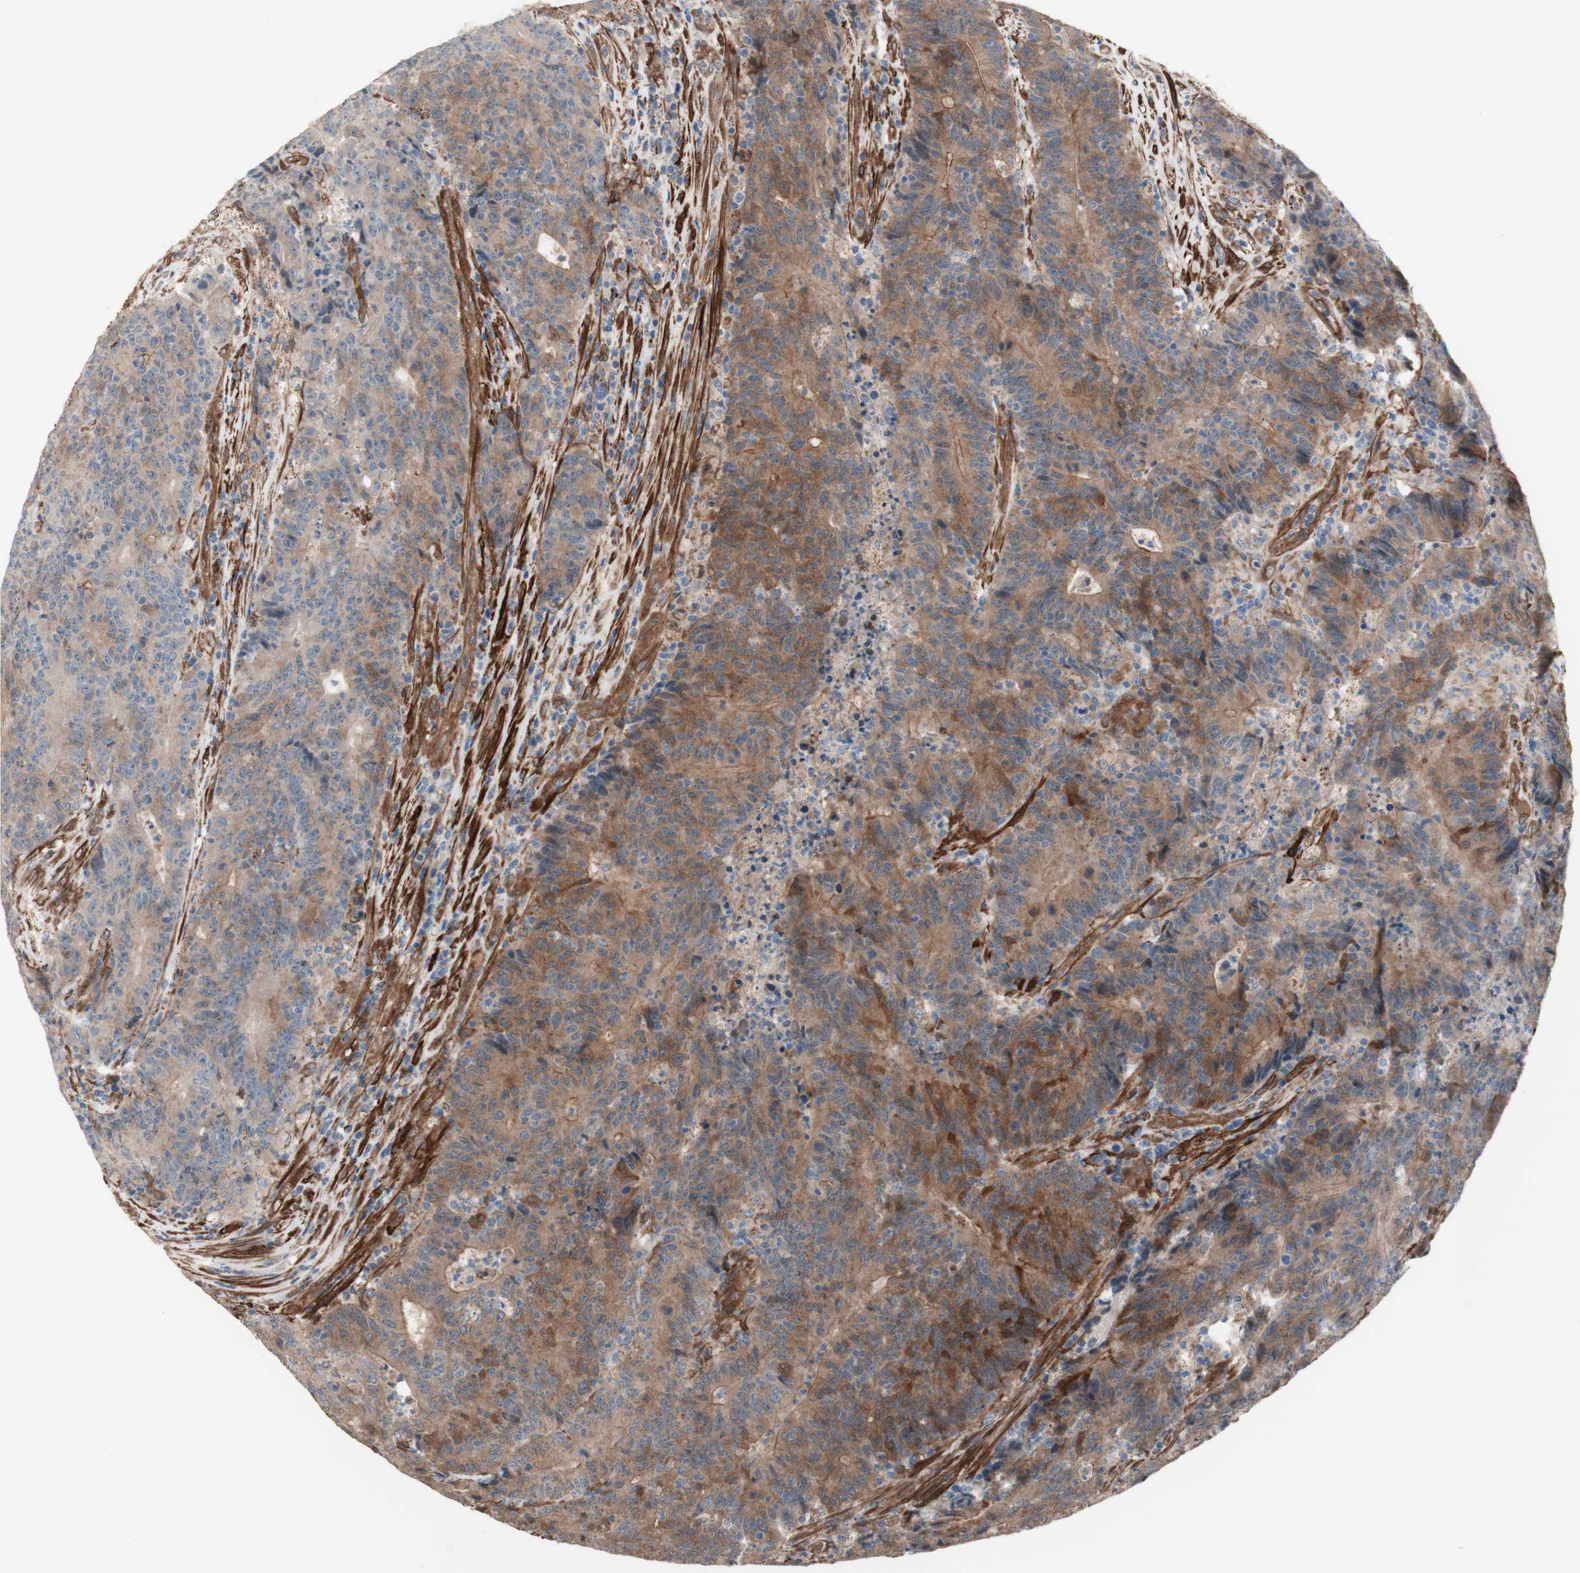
{"staining": {"intensity": "moderate", "quantity": ">75%", "location": "cytoplasmic/membranous"}, "tissue": "colorectal cancer", "cell_type": "Tumor cells", "image_type": "cancer", "snomed": [{"axis": "morphology", "description": "Normal tissue, NOS"}, {"axis": "morphology", "description": "Adenocarcinoma, NOS"}, {"axis": "topography", "description": "Colon"}], "caption": "Brown immunohistochemical staining in human colorectal cancer (adenocarcinoma) reveals moderate cytoplasmic/membranous staining in about >75% of tumor cells. (brown staining indicates protein expression, while blue staining denotes nuclei).", "gene": "CNN3", "patient": {"sex": "female", "age": 75}}